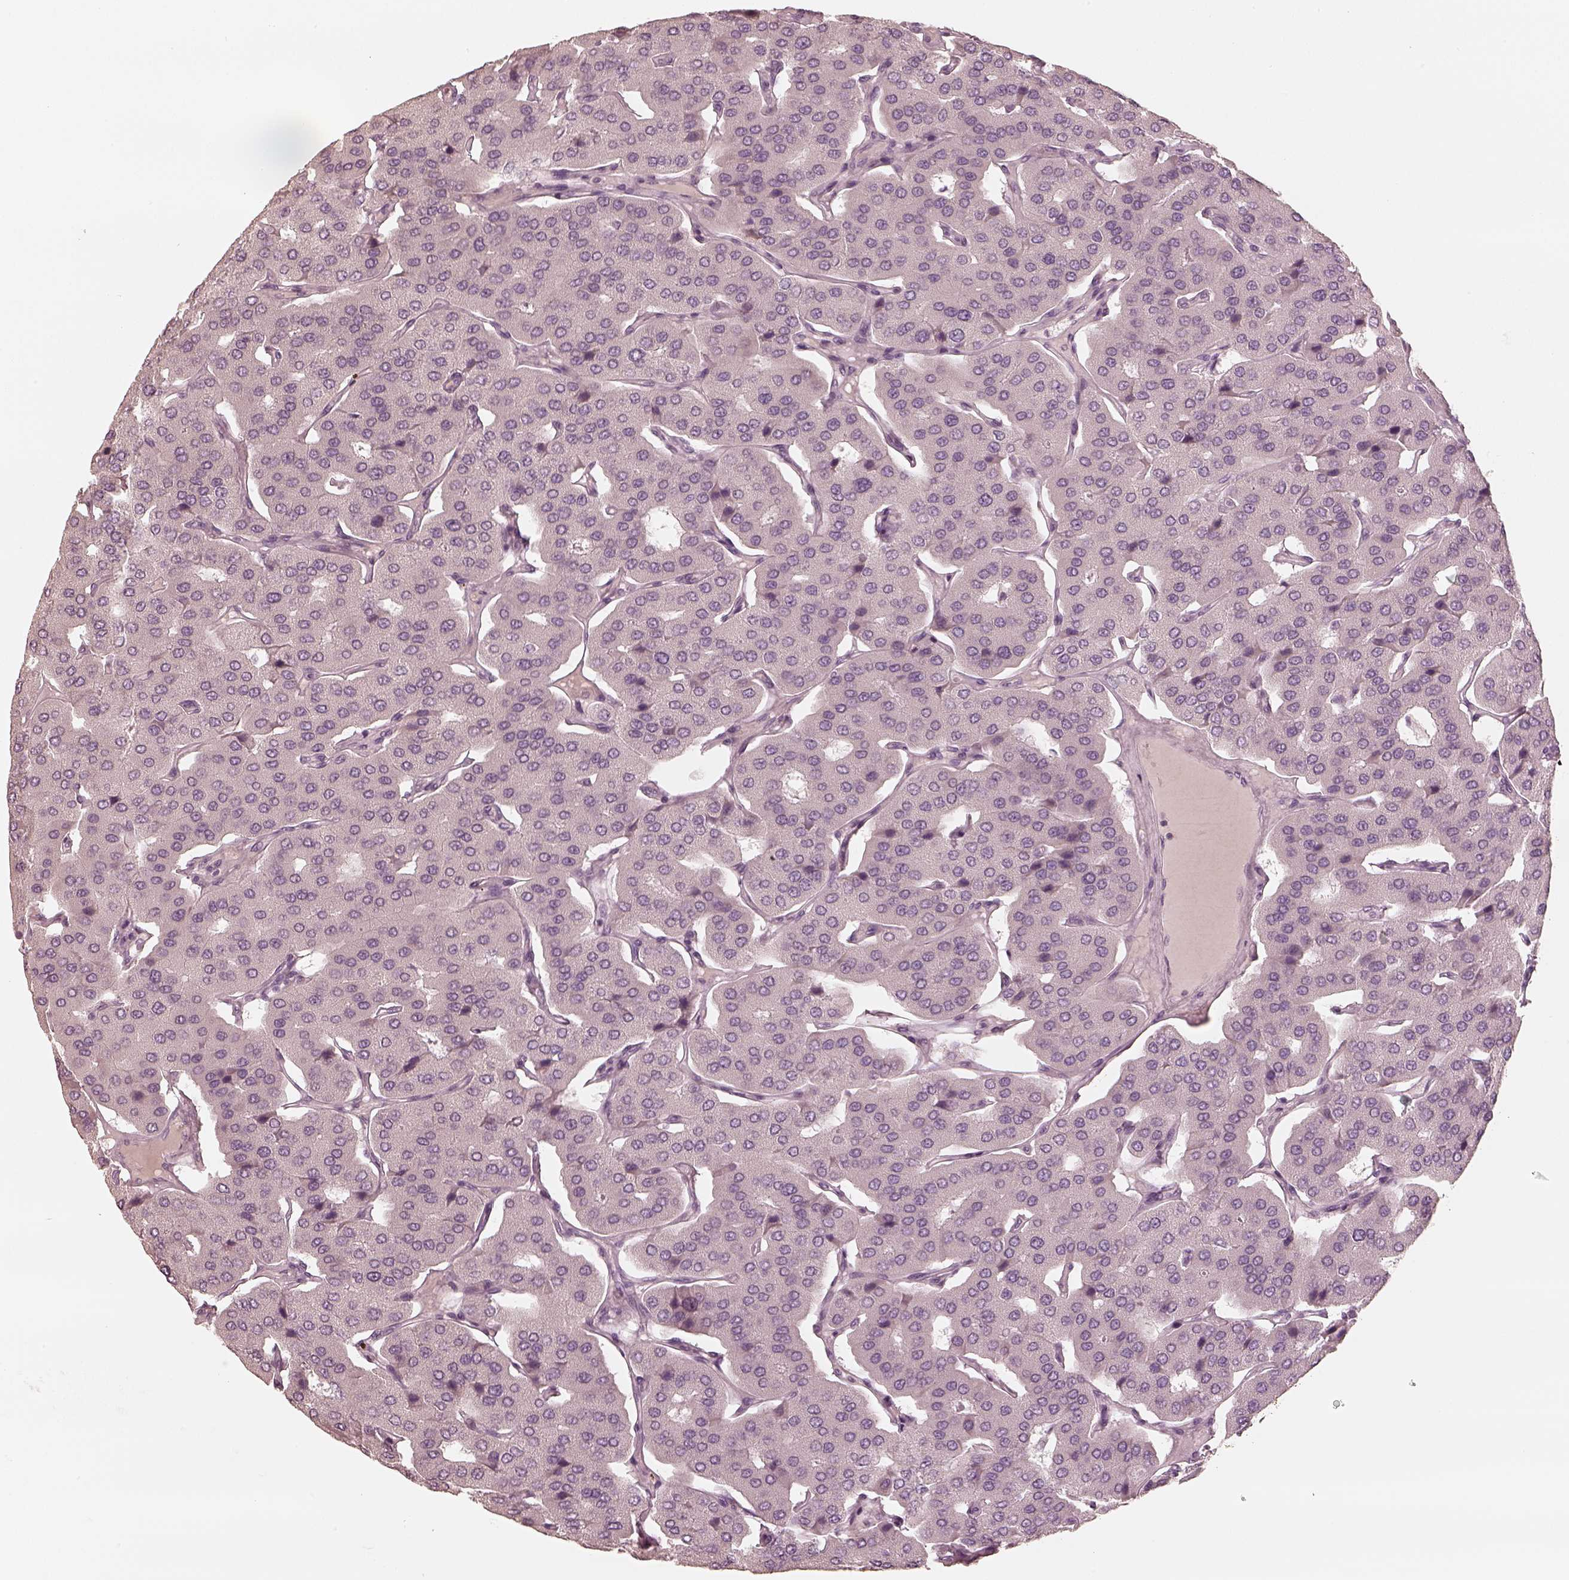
{"staining": {"intensity": "negative", "quantity": "none", "location": "none"}, "tissue": "parathyroid gland", "cell_type": "Glandular cells", "image_type": "normal", "snomed": [{"axis": "morphology", "description": "Normal tissue, NOS"}, {"axis": "morphology", "description": "Adenoma, NOS"}, {"axis": "topography", "description": "Parathyroid gland"}], "caption": "Immunohistochemistry image of benign human parathyroid gland stained for a protein (brown), which reveals no positivity in glandular cells.", "gene": "CALR3", "patient": {"sex": "female", "age": 86}}